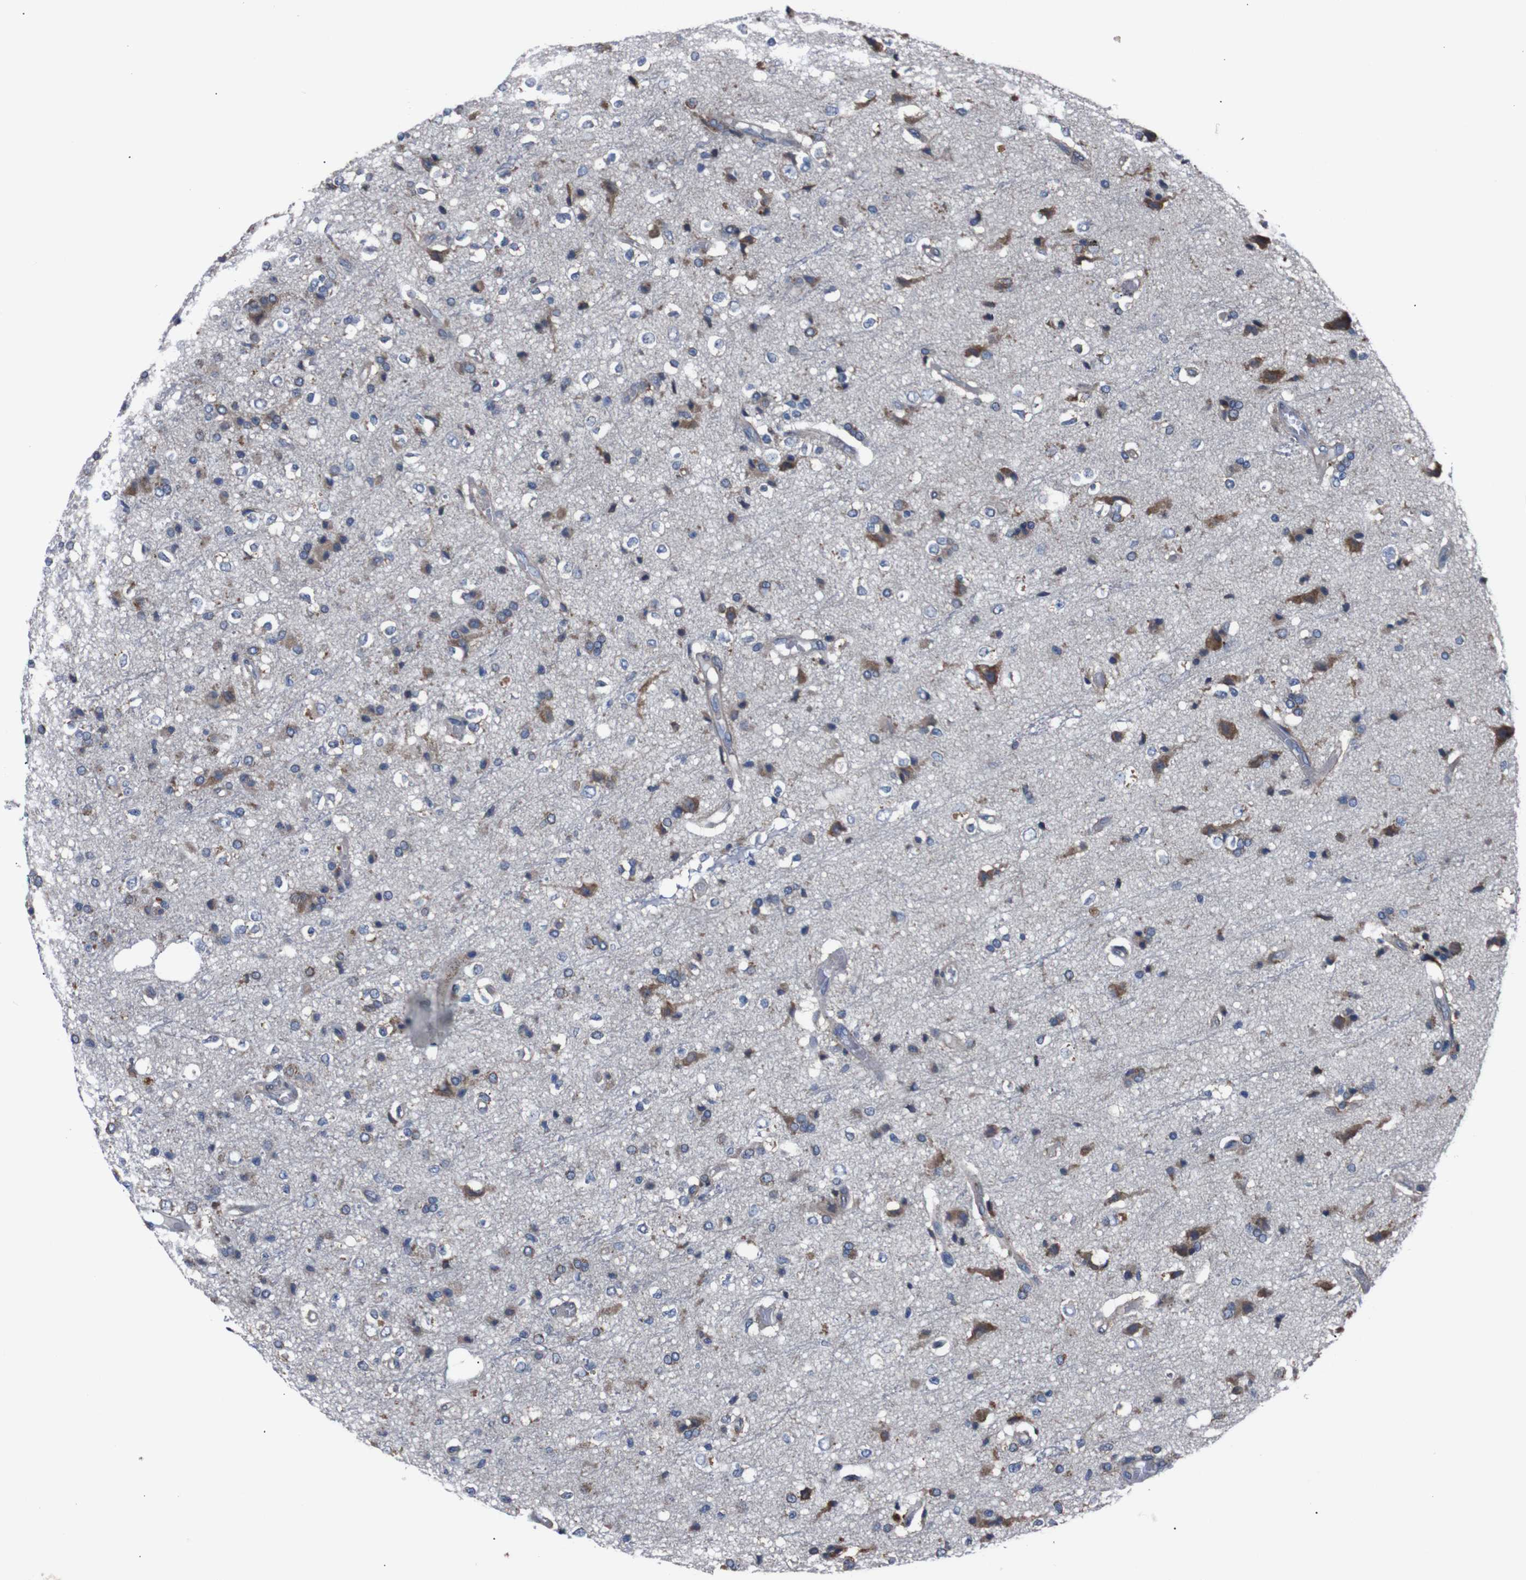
{"staining": {"intensity": "moderate", "quantity": "<25%", "location": "cytoplasmic/membranous"}, "tissue": "glioma", "cell_type": "Tumor cells", "image_type": "cancer", "snomed": [{"axis": "morphology", "description": "Glioma, malignant, High grade"}, {"axis": "topography", "description": "Brain"}], "caption": "Human malignant high-grade glioma stained with a protein marker demonstrates moderate staining in tumor cells.", "gene": "SIGMAR1", "patient": {"sex": "male", "age": 47}}